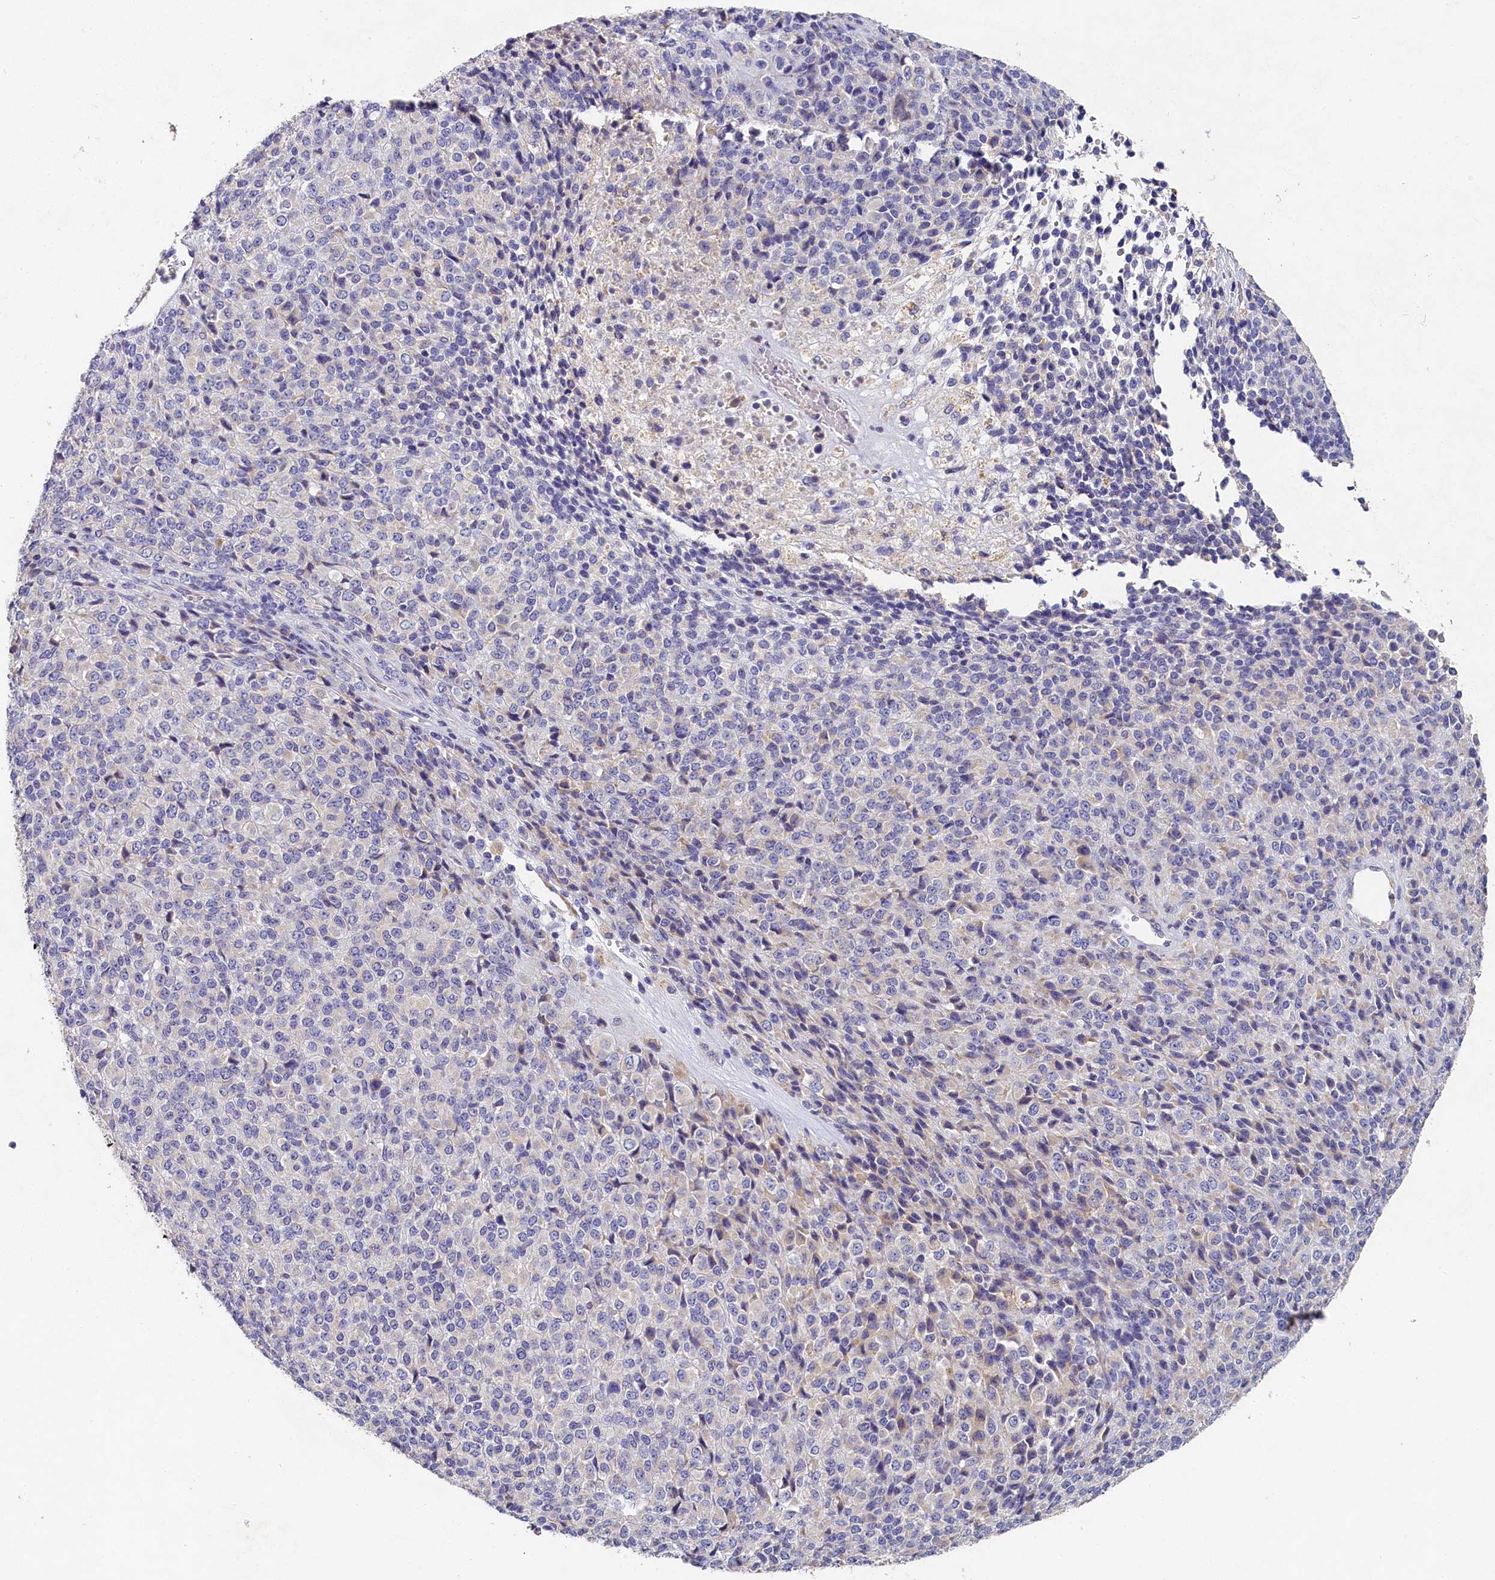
{"staining": {"intensity": "negative", "quantity": "none", "location": "none"}, "tissue": "melanoma", "cell_type": "Tumor cells", "image_type": "cancer", "snomed": [{"axis": "morphology", "description": "Malignant melanoma, Metastatic site"}, {"axis": "topography", "description": "Brain"}], "caption": "The IHC histopathology image has no significant expression in tumor cells of malignant melanoma (metastatic site) tissue.", "gene": "ST7L", "patient": {"sex": "female", "age": 56}}